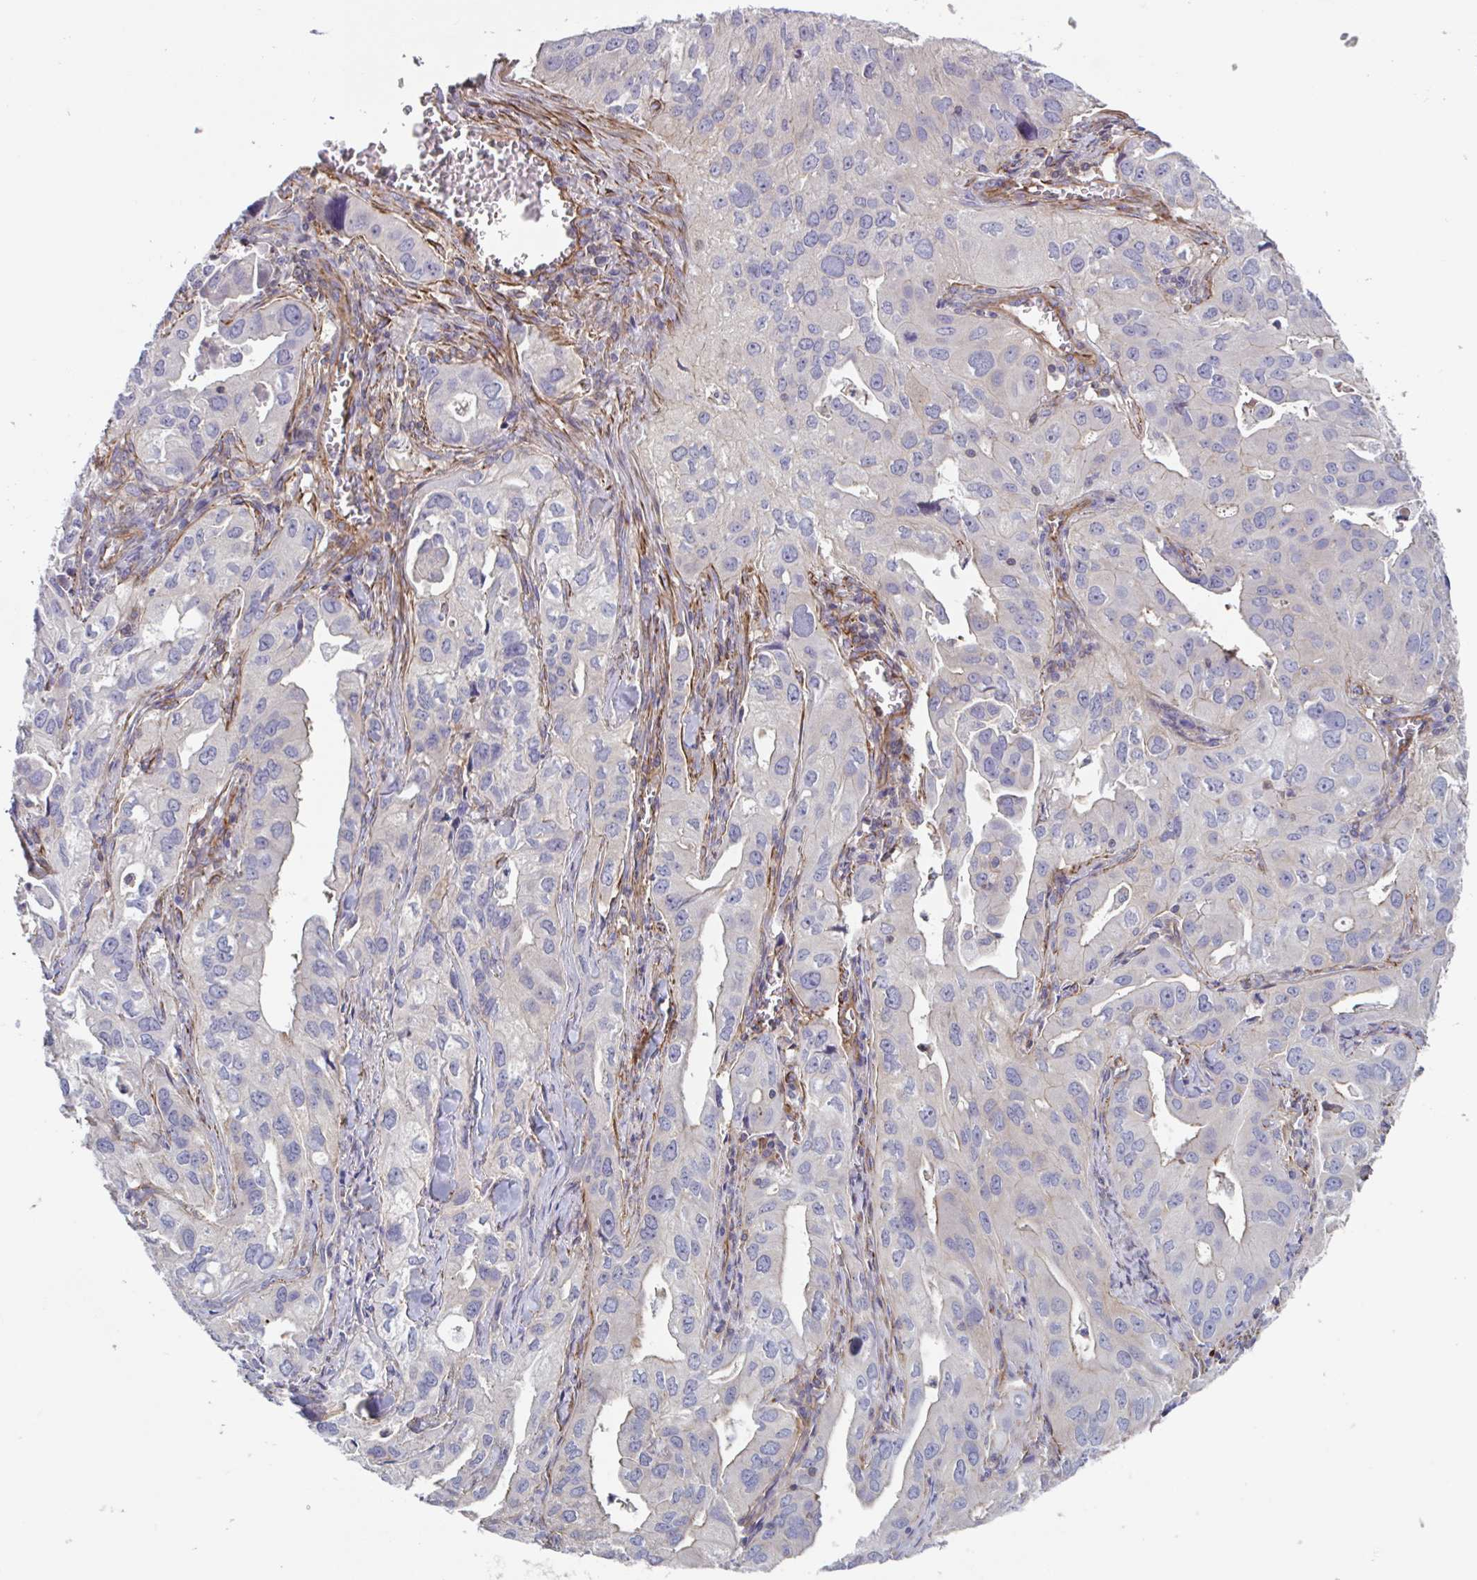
{"staining": {"intensity": "negative", "quantity": "none", "location": "none"}, "tissue": "lung cancer", "cell_type": "Tumor cells", "image_type": "cancer", "snomed": [{"axis": "morphology", "description": "Adenocarcinoma, NOS"}, {"axis": "topography", "description": "Lung"}], "caption": "Micrograph shows no significant protein positivity in tumor cells of lung cancer (adenocarcinoma).", "gene": "SHISA7", "patient": {"sex": "male", "age": 48}}